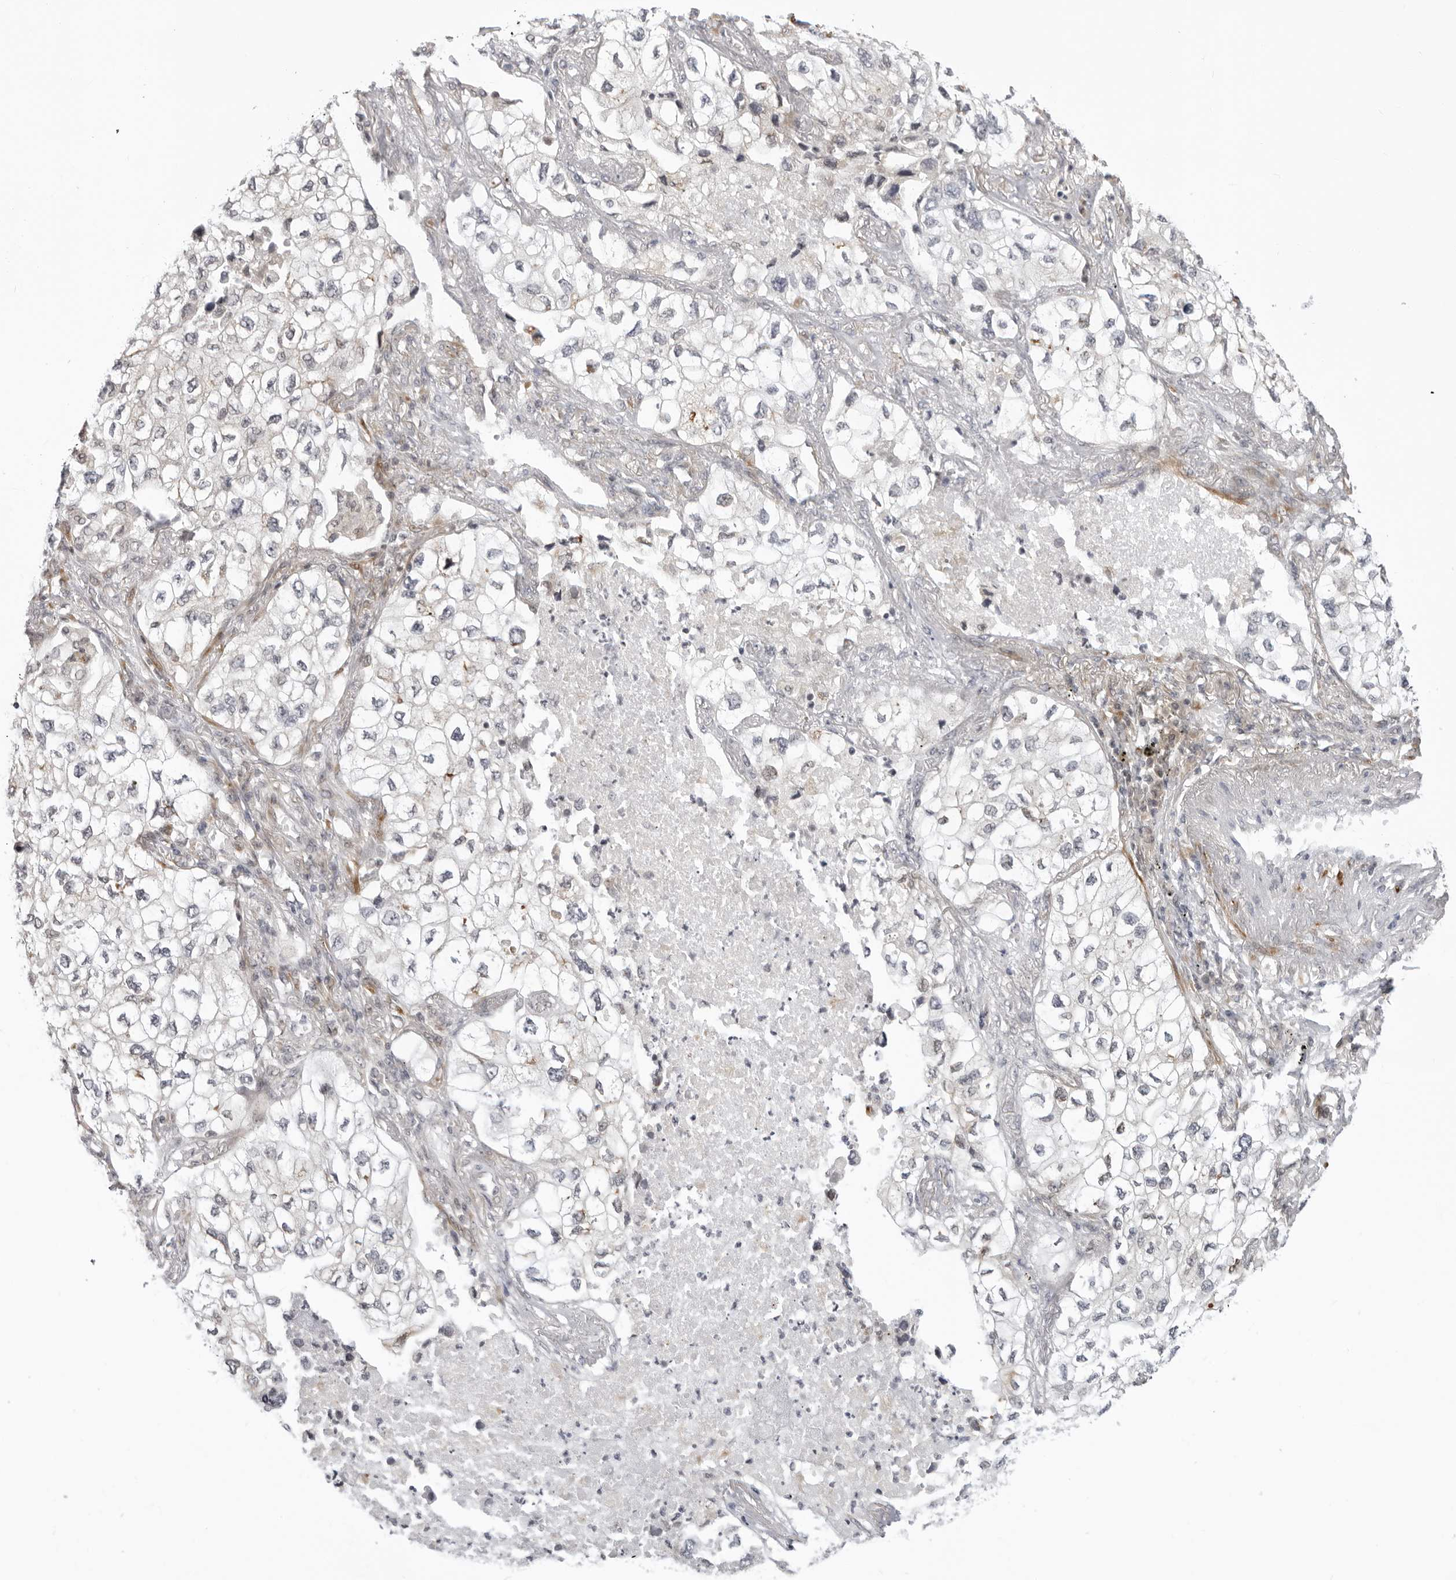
{"staining": {"intensity": "negative", "quantity": "none", "location": "none"}, "tissue": "lung cancer", "cell_type": "Tumor cells", "image_type": "cancer", "snomed": [{"axis": "morphology", "description": "Adenocarcinoma, NOS"}, {"axis": "topography", "description": "Lung"}], "caption": "DAB immunohistochemical staining of human lung adenocarcinoma demonstrates no significant positivity in tumor cells.", "gene": "SRGAP2", "patient": {"sex": "male", "age": 63}}